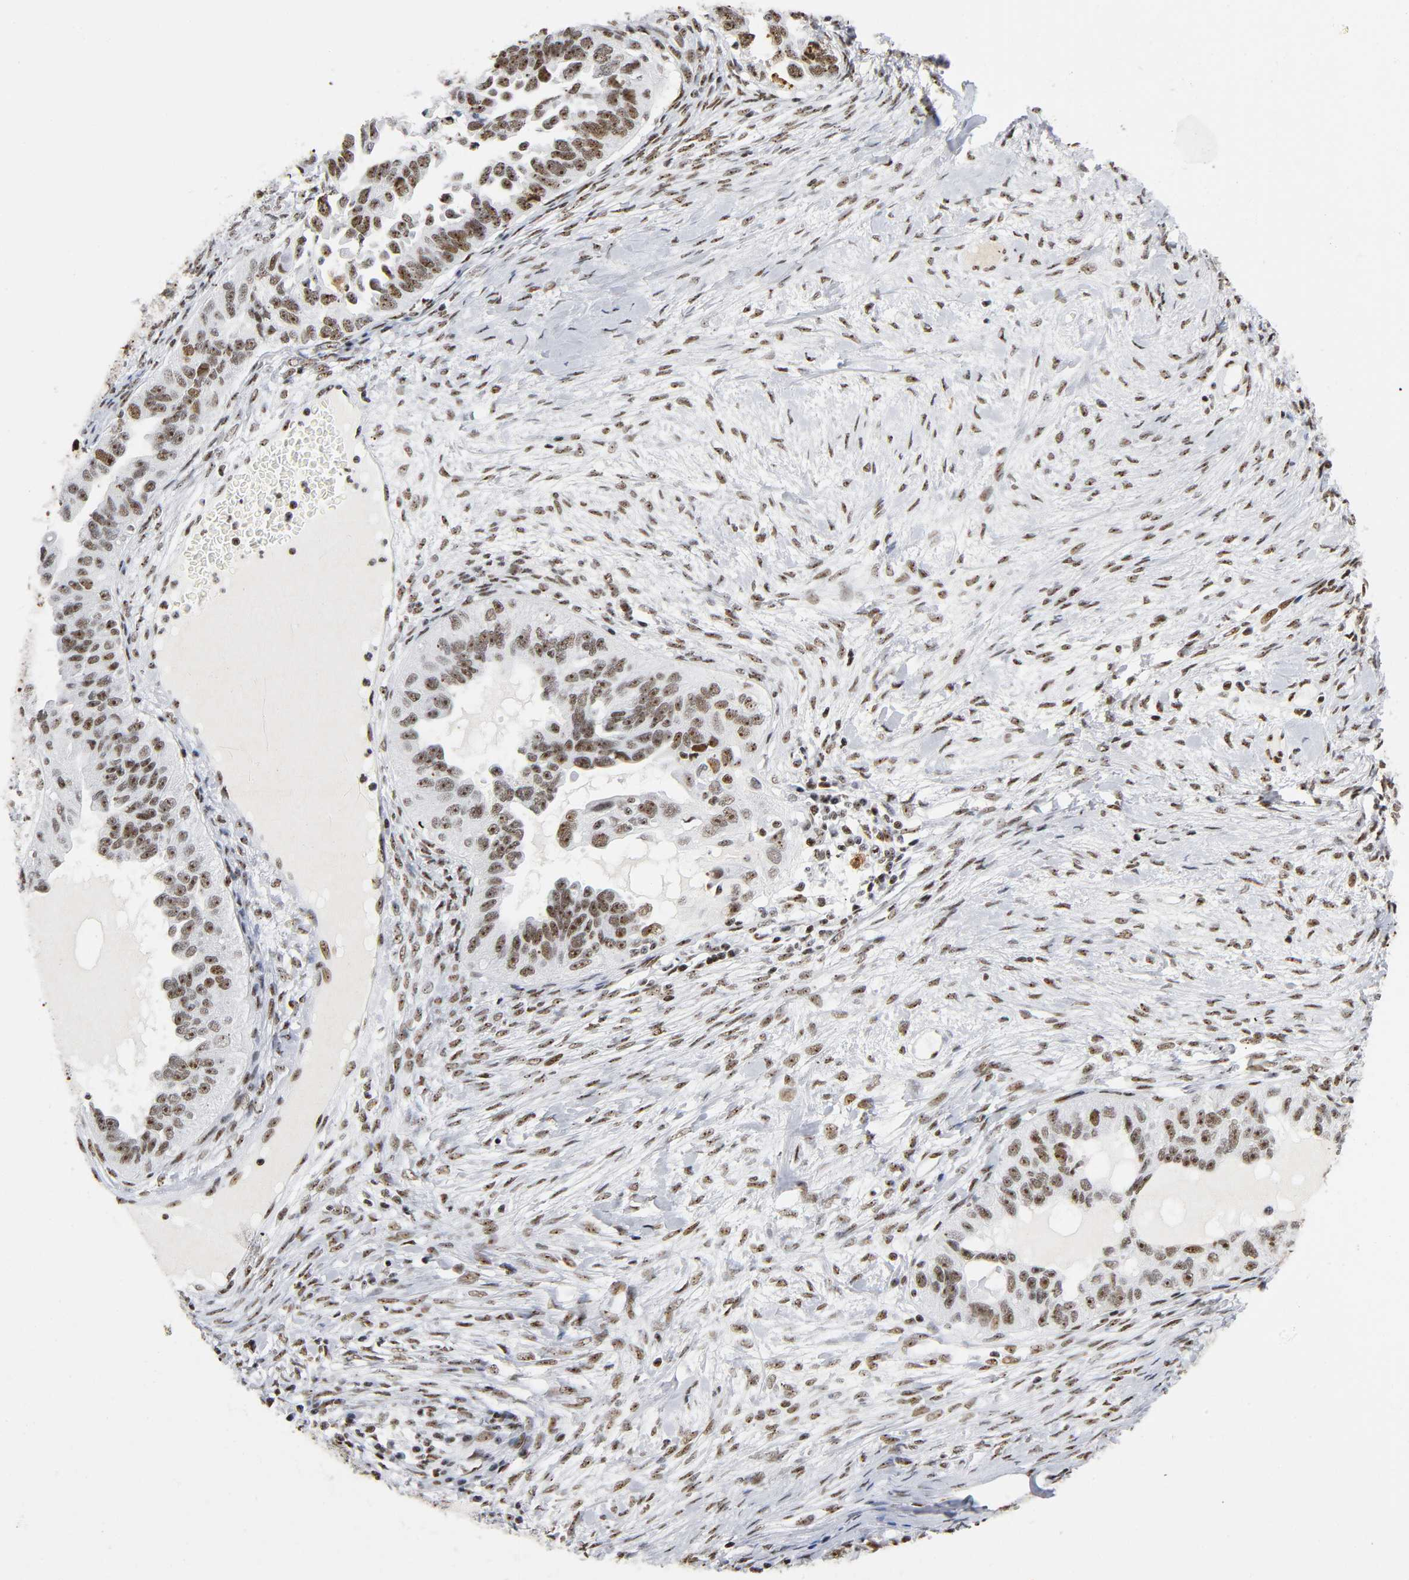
{"staining": {"intensity": "strong", "quantity": ">75%", "location": "nuclear"}, "tissue": "ovarian cancer", "cell_type": "Tumor cells", "image_type": "cancer", "snomed": [{"axis": "morphology", "description": "Cystadenocarcinoma, serous, NOS"}, {"axis": "topography", "description": "Ovary"}], "caption": "Protein staining of ovarian serous cystadenocarcinoma tissue demonstrates strong nuclear staining in about >75% of tumor cells.", "gene": "UBTF", "patient": {"sex": "female", "age": 82}}